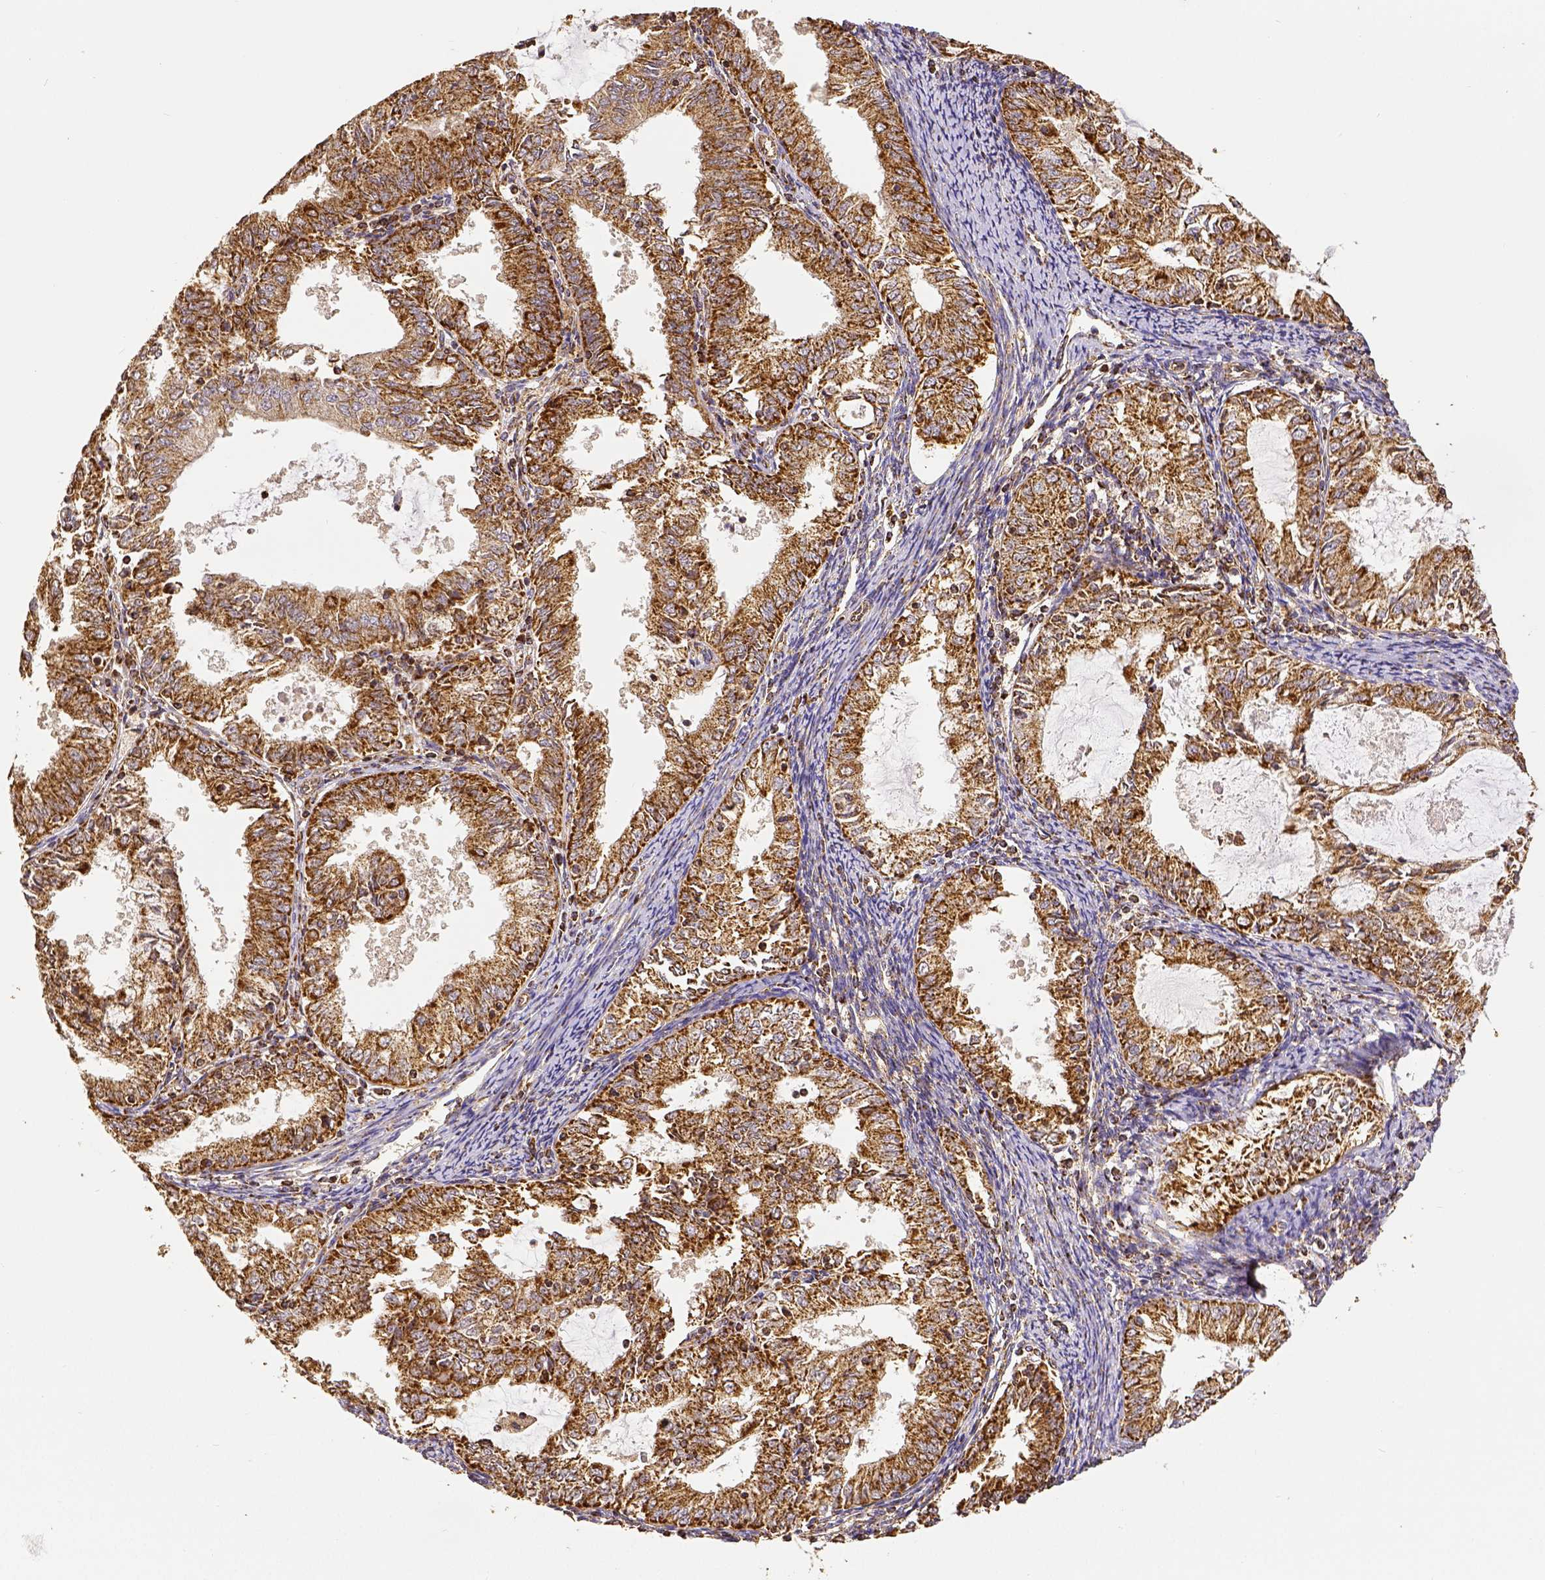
{"staining": {"intensity": "moderate", "quantity": ">75%", "location": "cytoplasmic/membranous"}, "tissue": "endometrial cancer", "cell_type": "Tumor cells", "image_type": "cancer", "snomed": [{"axis": "morphology", "description": "Adenocarcinoma, NOS"}, {"axis": "topography", "description": "Endometrium"}], "caption": "IHC histopathology image of neoplastic tissue: adenocarcinoma (endometrial) stained using IHC demonstrates medium levels of moderate protein expression localized specifically in the cytoplasmic/membranous of tumor cells, appearing as a cytoplasmic/membranous brown color.", "gene": "SDHB", "patient": {"sex": "female", "age": 57}}